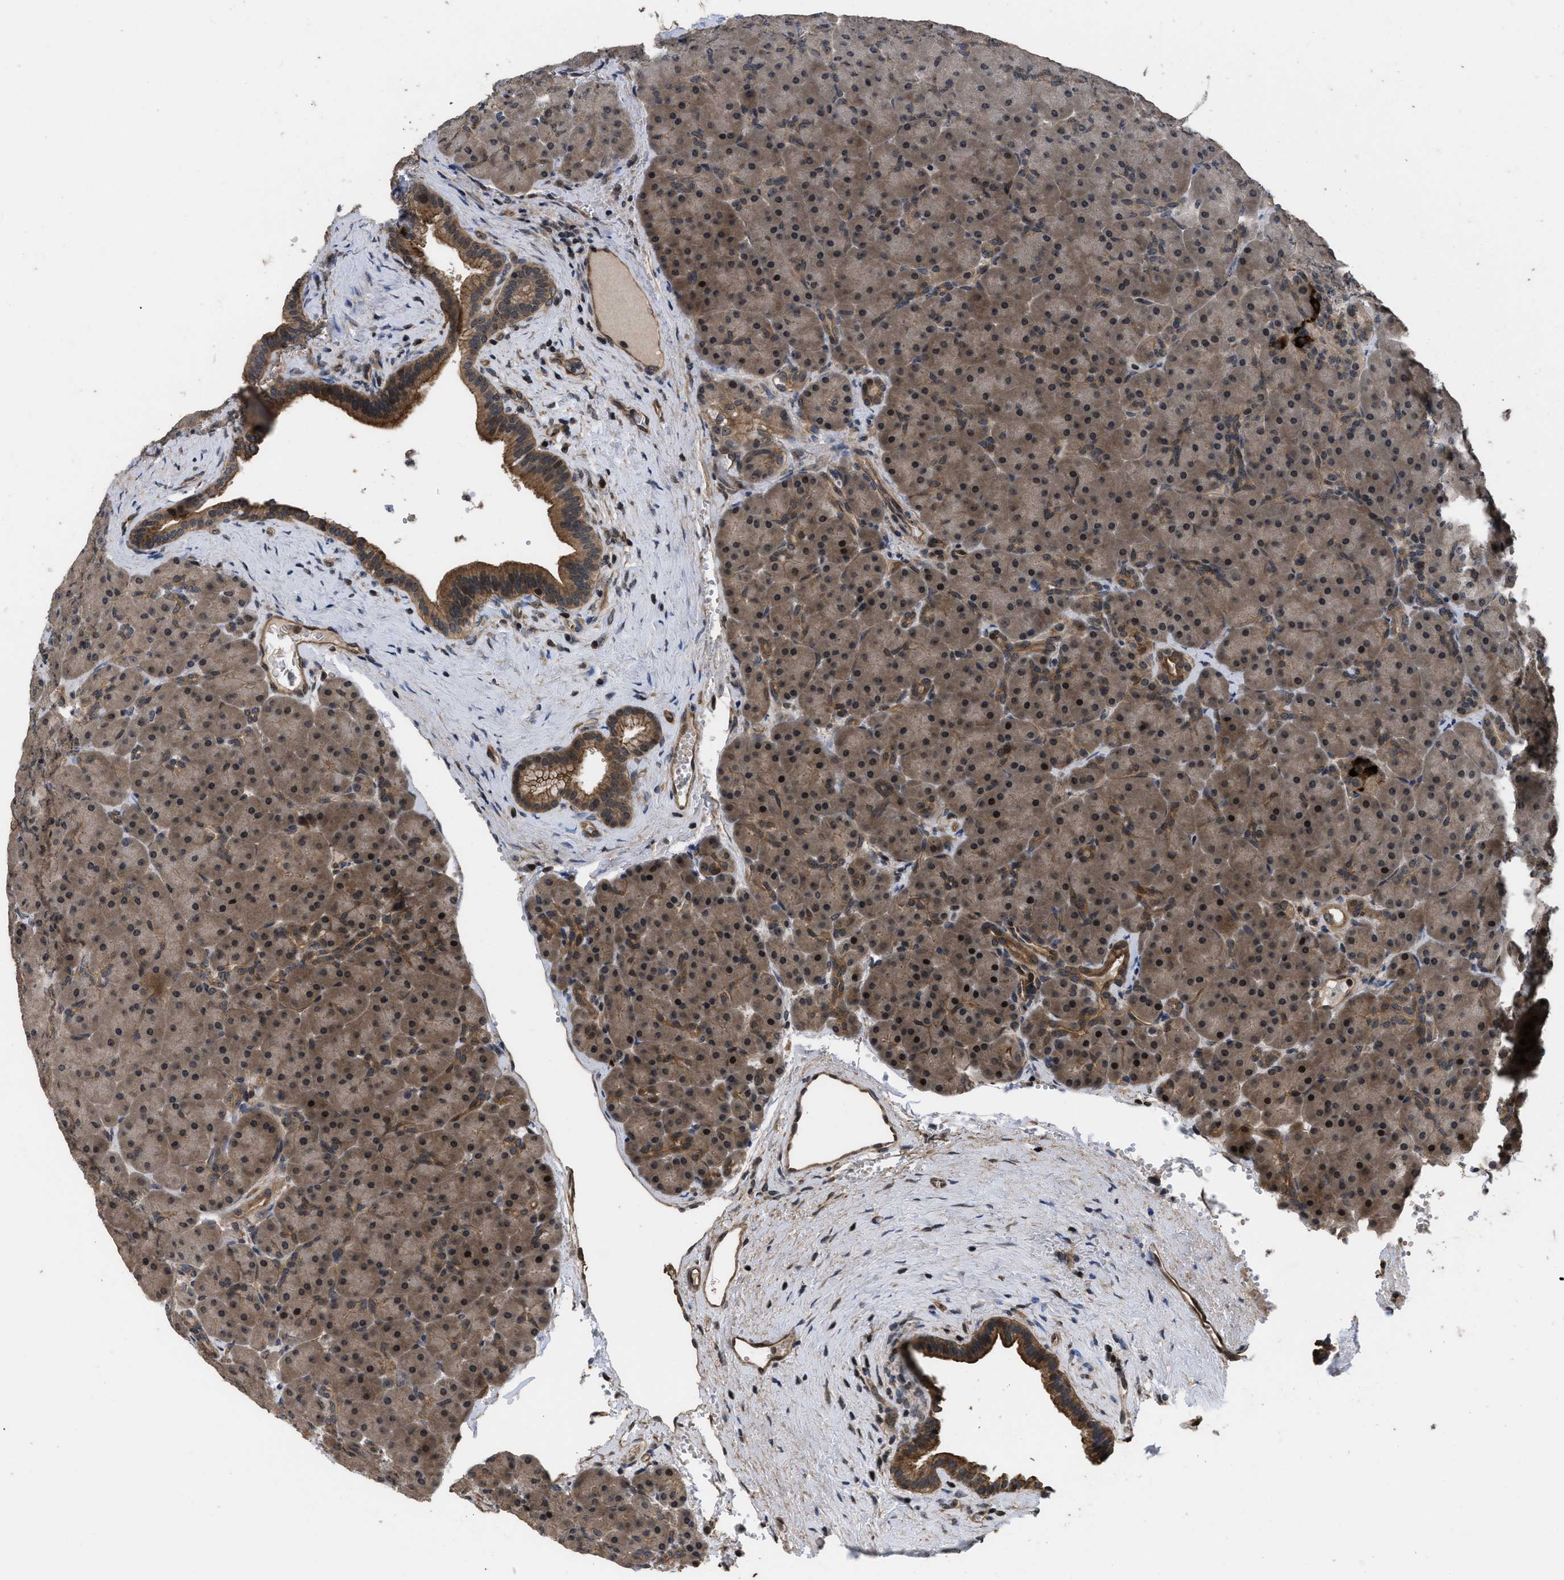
{"staining": {"intensity": "moderate", "quantity": ">75%", "location": "cytoplasmic/membranous,nuclear"}, "tissue": "pancreas", "cell_type": "Exocrine glandular cells", "image_type": "normal", "snomed": [{"axis": "morphology", "description": "Normal tissue, NOS"}, {"axis": "topography", "description": "Pancreas"}], "caption": "High-magnification brightfield microscopy of benign pancreas stained with DAB (3,3'-diaminobenzidine) (brown) and counterstained with hematoxylin (blue). exocrine glandular cells exhibit moderate cytoplasmic/membranous,nuclear expression is present in approximately>75% of cells.", "gene": "DNAJC14", "patient": {"sex": "male", "age": 66}}